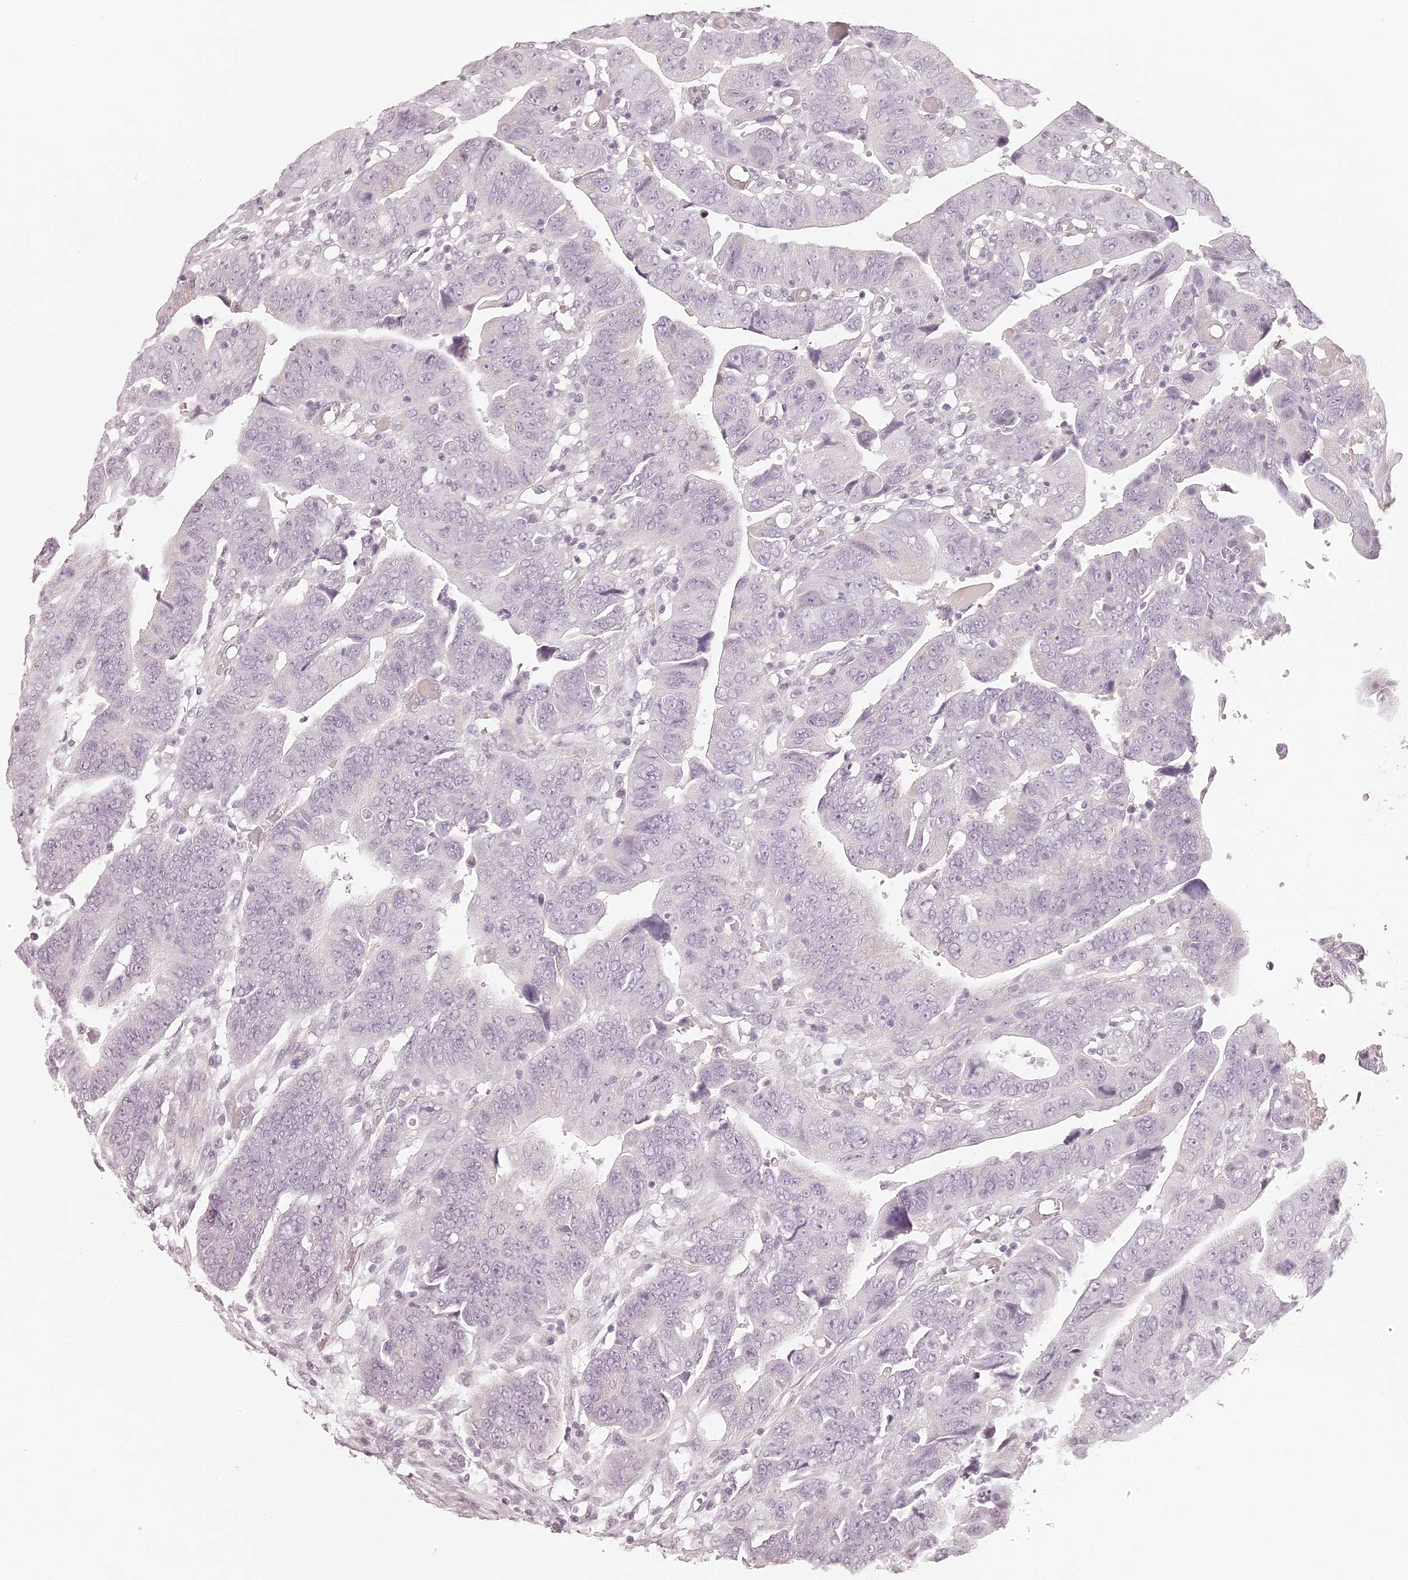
{"staining": {"intensity": "negative", "quantity": "none", "location": "none"}, "tissue": "colorectal cancer", "cell_type": "Tumor cells", "image_type": "cancer", "snomed": [{"axis": "morphology", "description": "Adenocarcinoma, NOS"}, {"axis": "topography", "description": "Rectum"}], "caption": "Tumor cells show no significant protein staining in colorectal cancer (adenocarcinoma).", "gene": "ELAPOR1", "patient": {"sex": "female", "age": 65}}